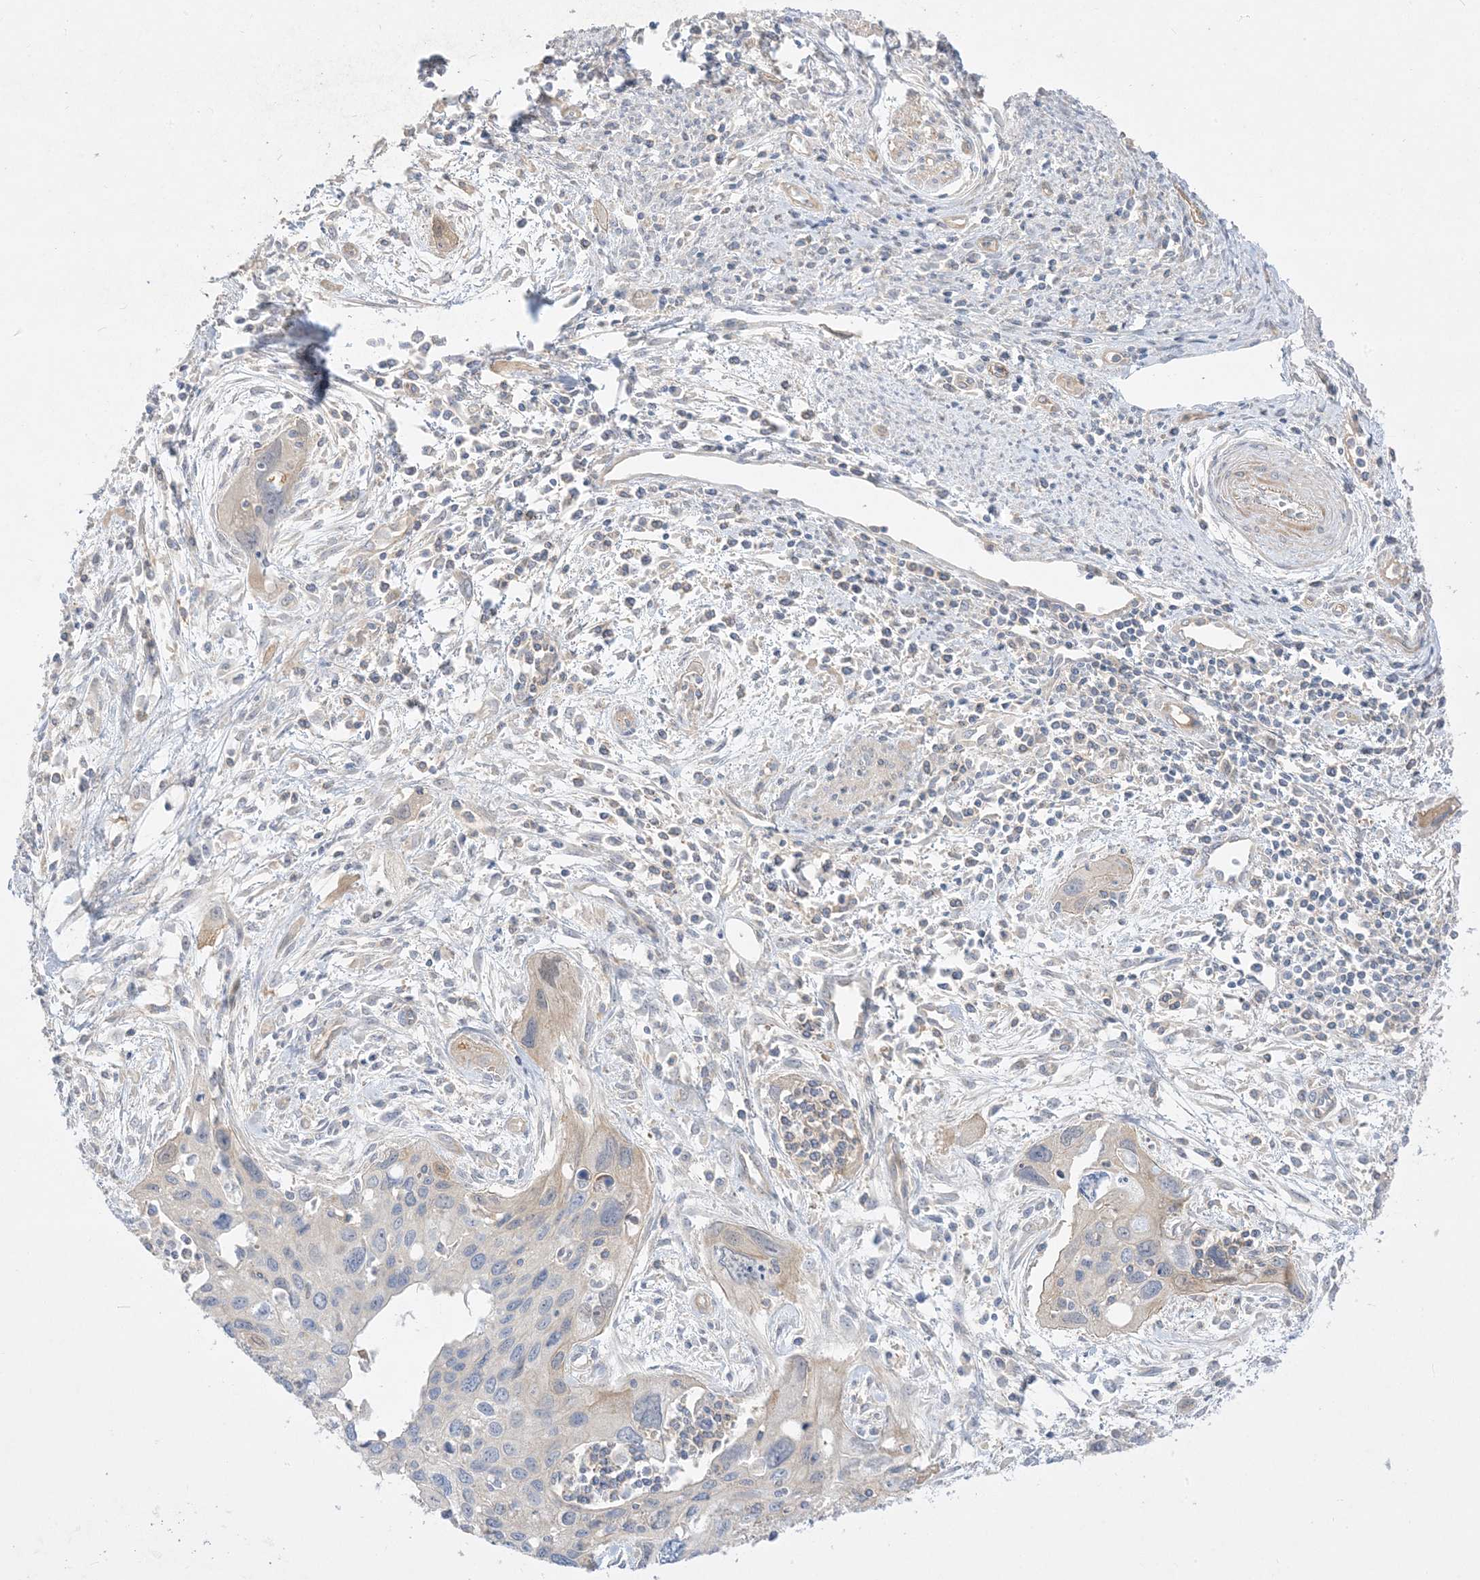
{"staining": {"intensity": "negative", "quantity": "none", "location": "none"}, "tissue": "cervical cancer", "cell_type": "Tumor cells", "image_type": "cancer", "snomed": [{"axis": "morphology", "description": "Squamous cell carcinoma, NOS"}, {"axis": "topography", "description": "Cervix"}], "caption": "A micrograph of human cervical squamous cell carcinoma is negative for staining in tumor cells.", "gene": "ARHGEF9", "patient": {"sex": "female", "age": 55}}